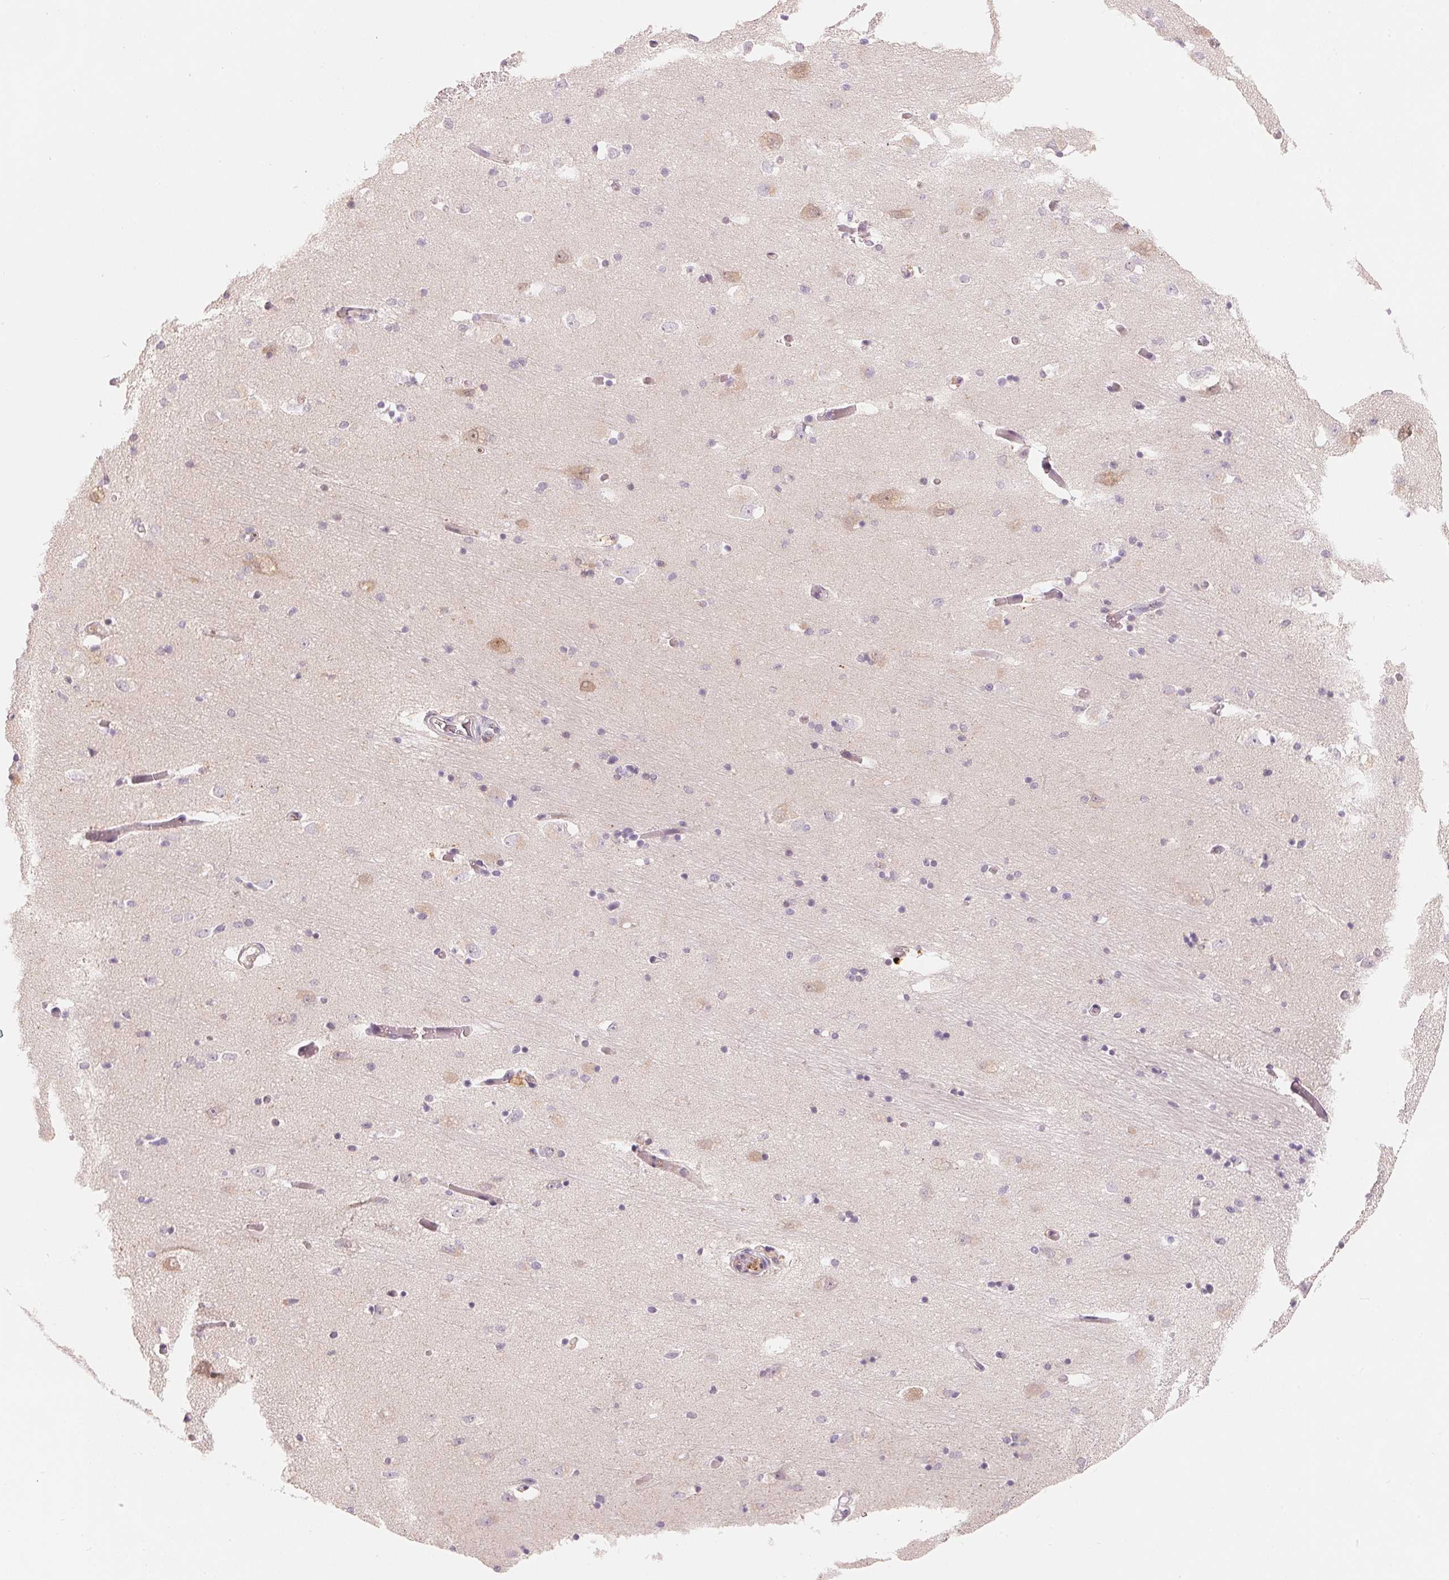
{"staining": {"intensity": "negative", "quantity": "none", "location": "none"}, "tissue": "caudate", "cell_type": "Glial cells", "image_type": "normal", "snomed": [{"axis": "morphology", "description": "Normal tissue, NOS"}, {"axis": "topography", "description": "Lateral ventricle wall"}, {"axis": "topography", "description": "Hippocampus"}], "caption": "A high-resolution photomicrograph shows immunohistochemistry staining of normal caudate, which displays no significant positivity in glial cells. (DAB (3,3'-diaminobenzidine) immunohistochemistry with hematoxylin counter stain).", "gene": "CFHR2", "patient": {"sex": "female", "age": 63}}